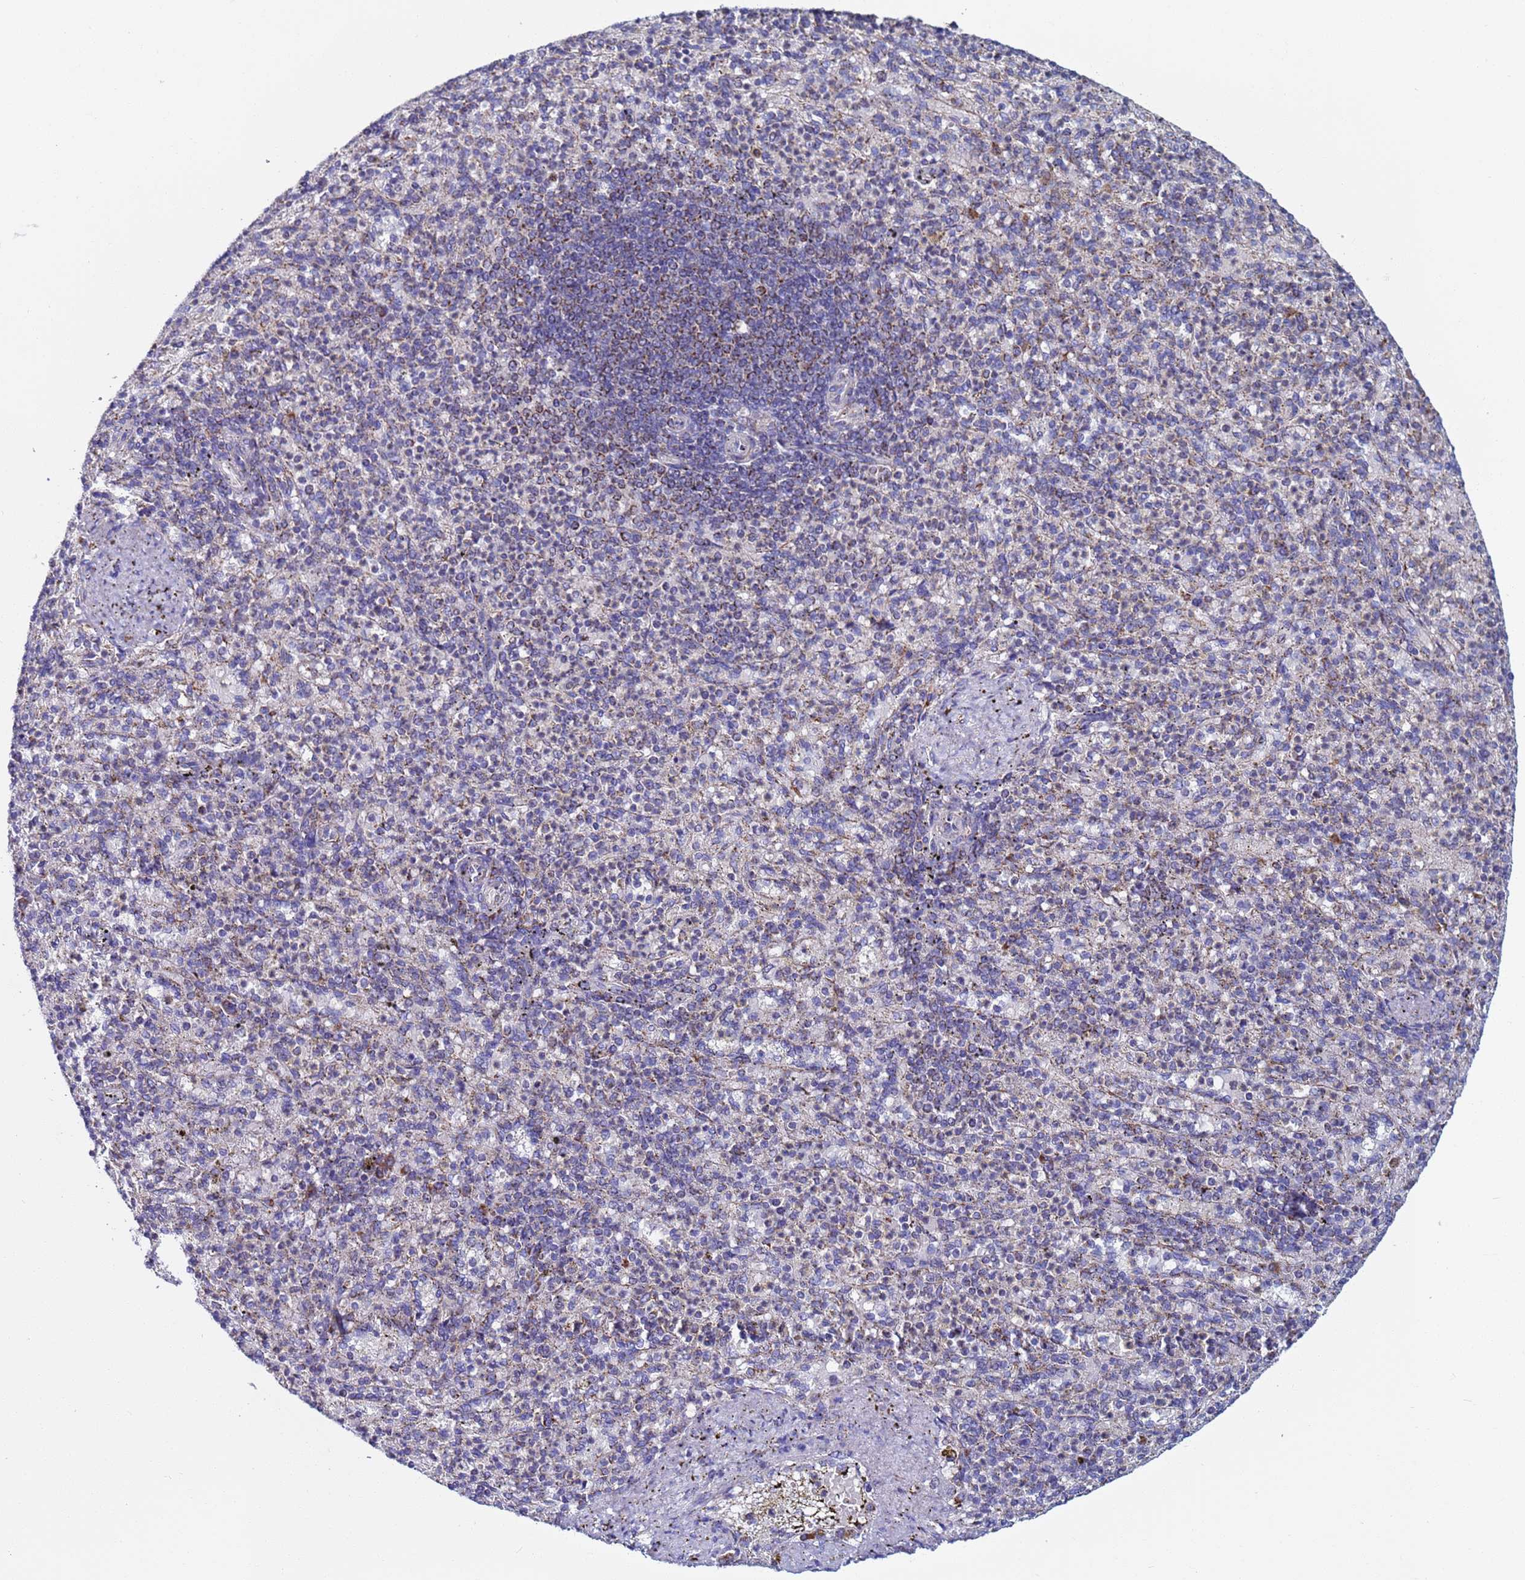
{"staining": {"intensity": "moderate", "quantity": "25%-75%", "location": "cytoplasmic/membranous"}, "tissue": "spleen", "cell_type": "Cells in red pulp", "image_type": "normal", "snomed": [{"axis": "morphology", "description": "Normal tissue, NOS"}, {"axis": "topography", "description": "Spleen"}], "caption": "This micrograph demonstrates immunohistochemistry (IHC) staining of normal spleen, with medium moderate cytoplasmic/membranous expression in approximately 25%-75% of cells in red pulp.", "gene": "ZBTB39", "patient": {"sex": "female", "age": 74}}